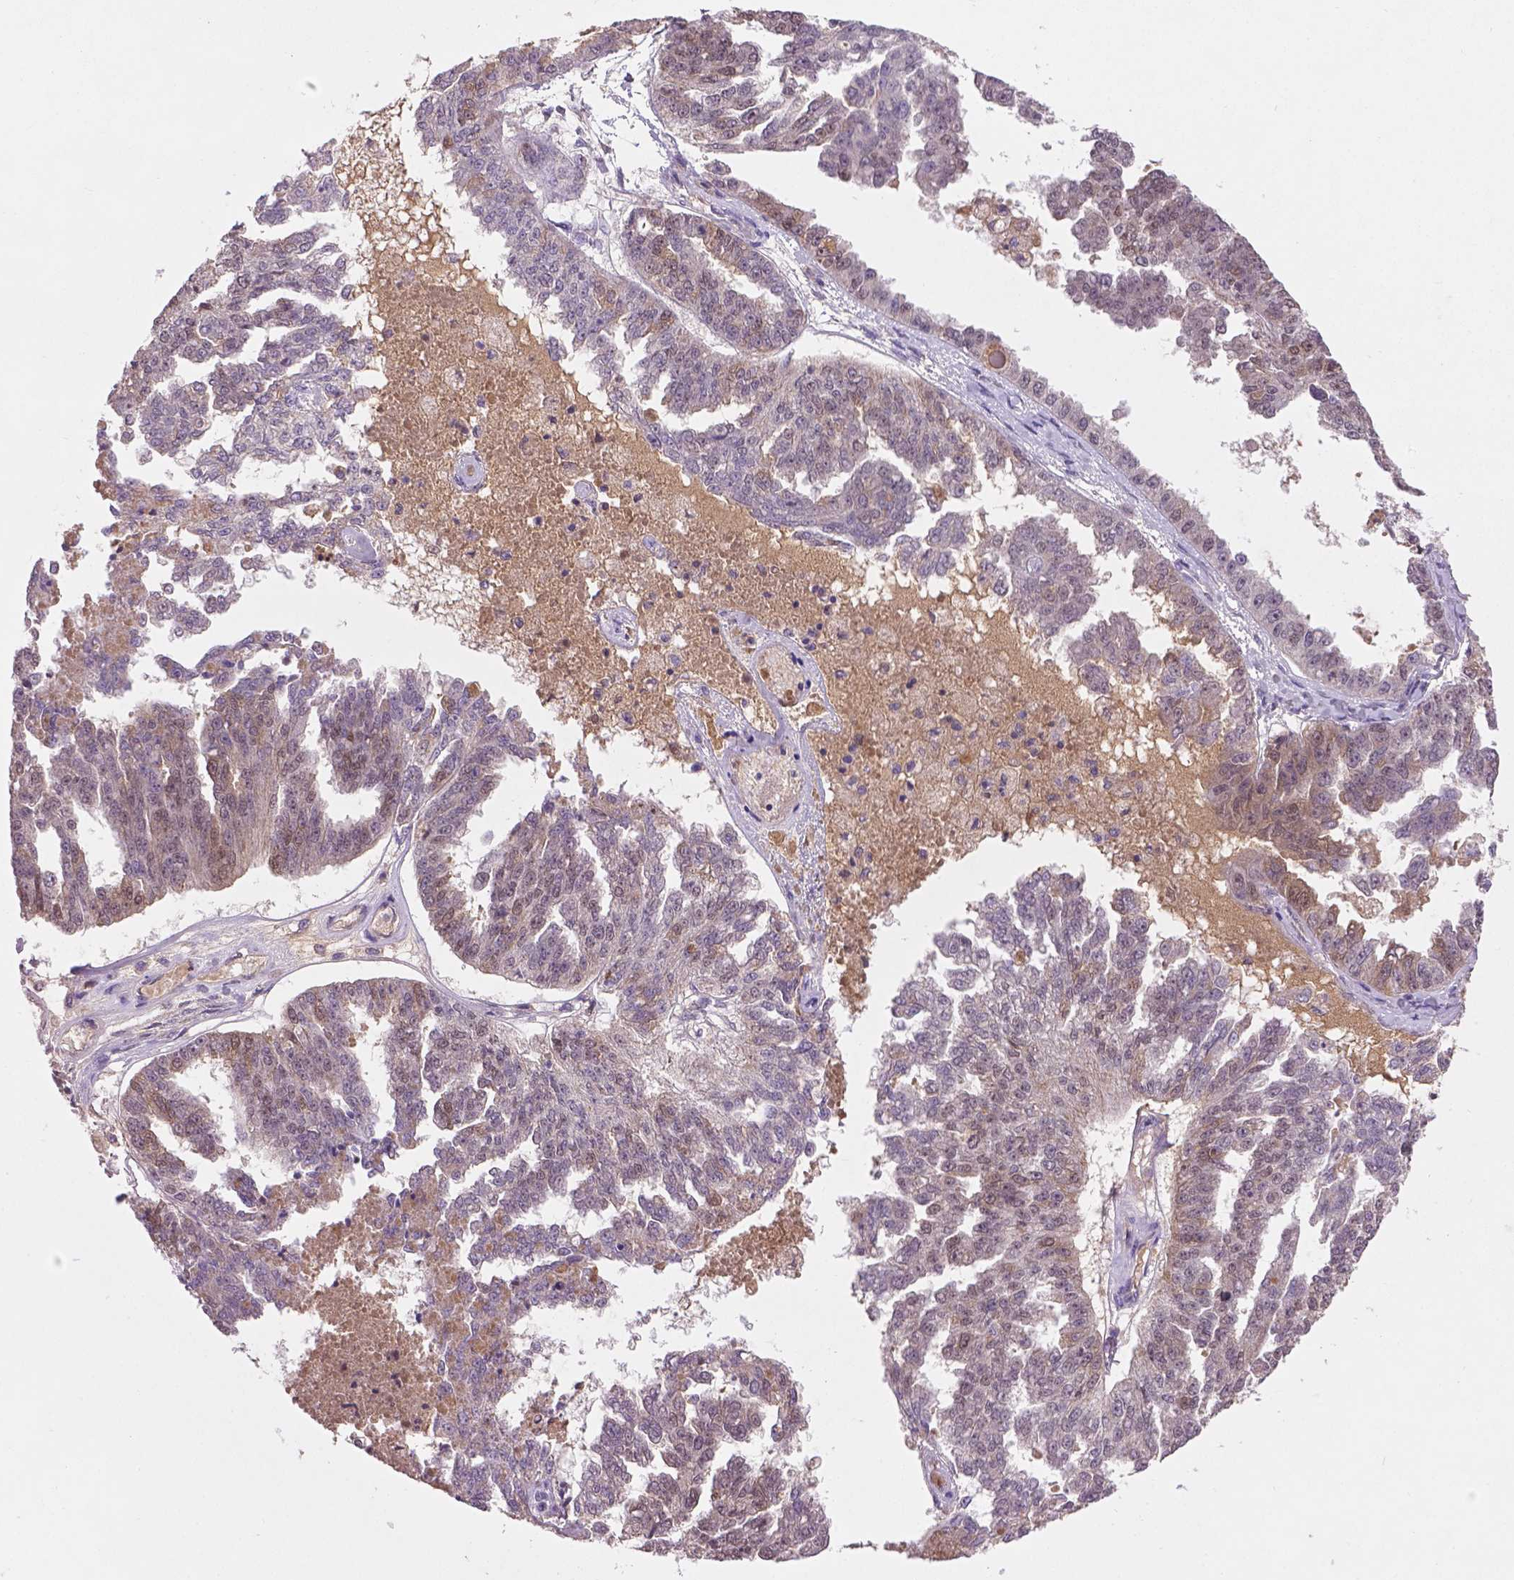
{"staining": {"intensity": "weak", "quantity": "<25%", "location": "nuclear"}, "tissue": "ovarian cancer", "cell_type": "Tumor cells", "image_type": "cancer", "snomed": [{"axis": "morphology", "description": "Cystadenocarcinoma, serous, NOS"}, {"axis": "topography", "description": "Ovary"}], "caption": "Micrograph shows no protein expression in tumor cells of serous cystadenocarcinoma (ovarian) tissue. (DAB (3,3'-diaminobenzidine) immunohistochemistry visualized using brightfield microscopy, high magnification).", "gene": "SOX17", "patient": {"sex": "female", "age": 58}}